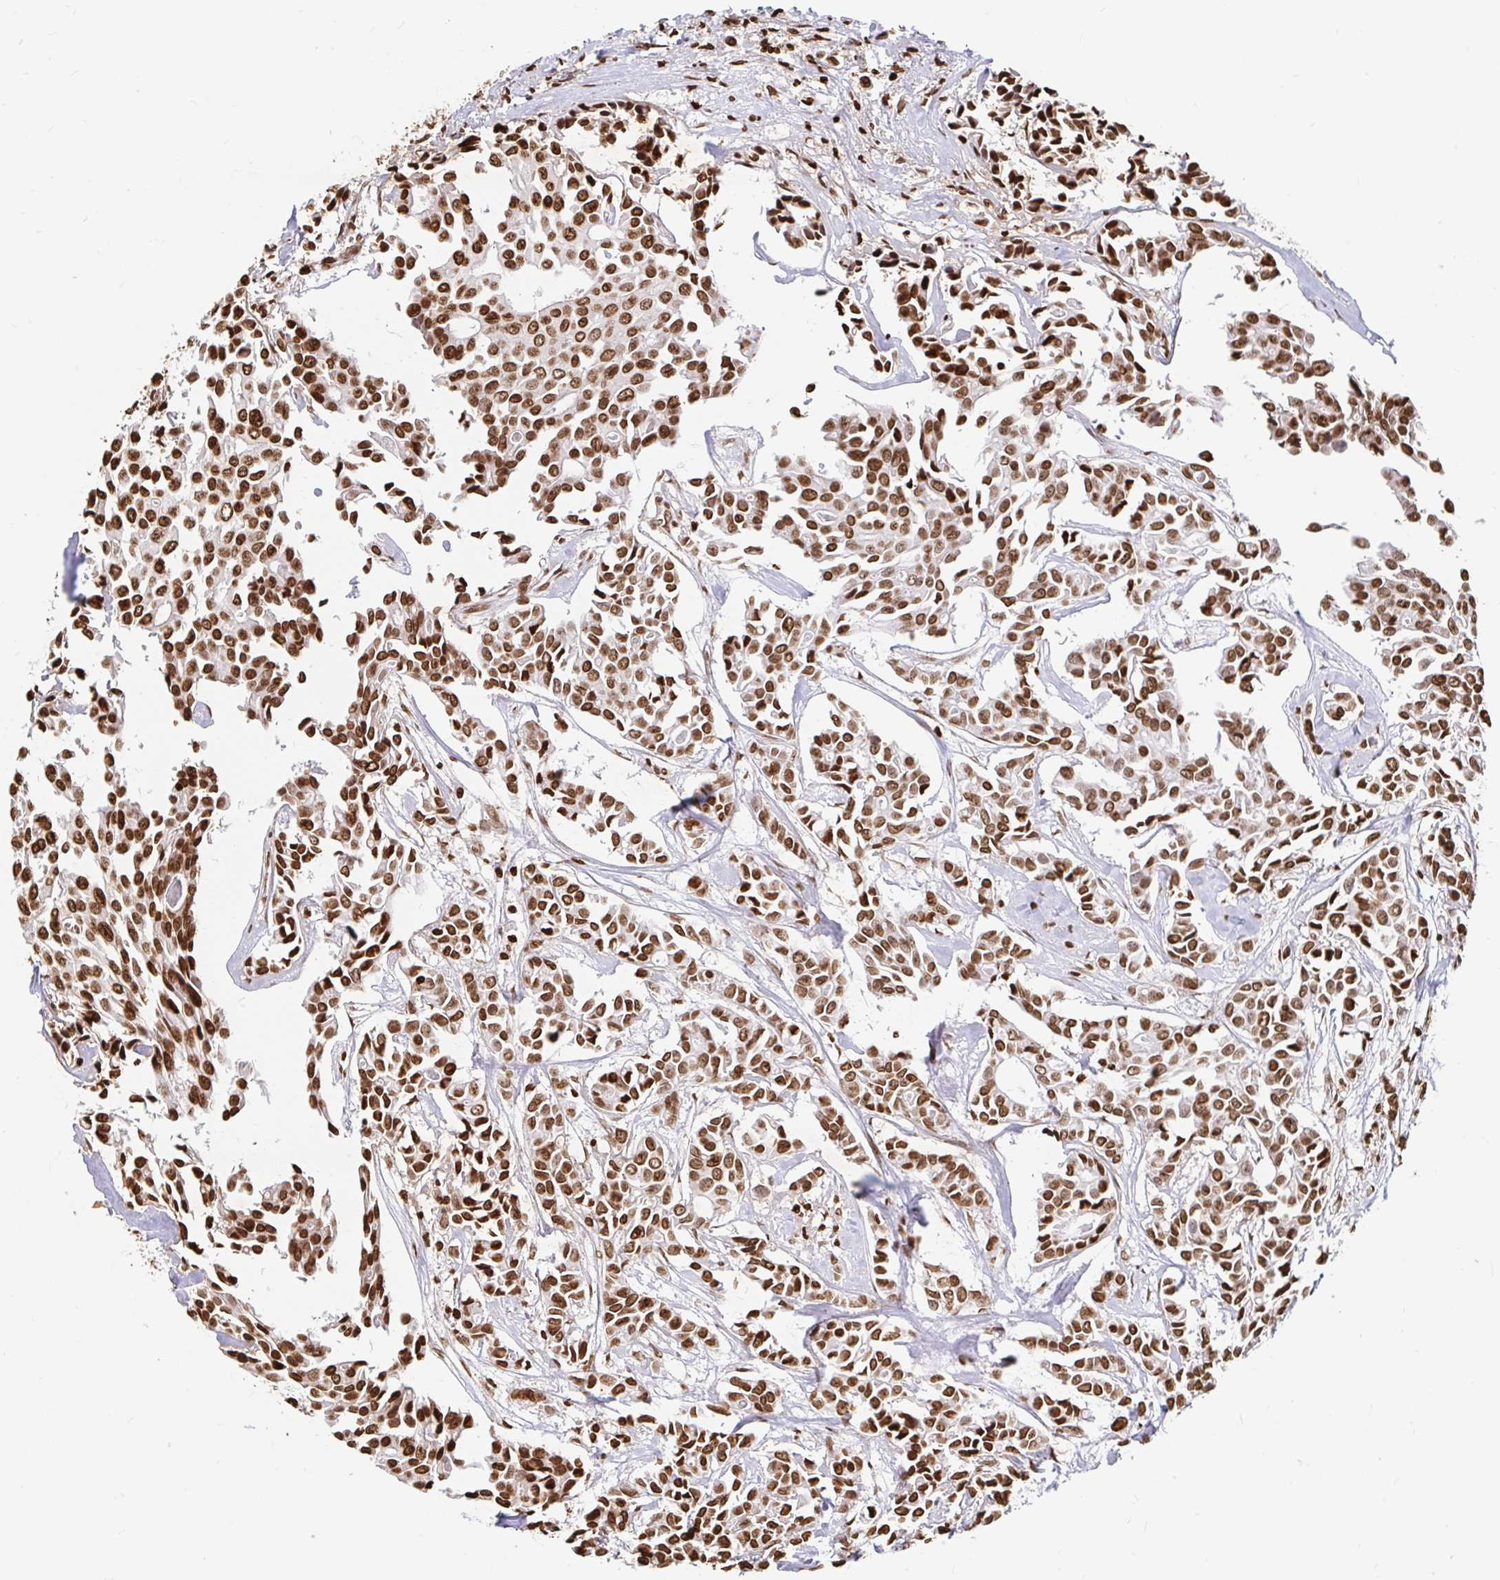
{"staining": {"intensity": "strong", "quantity": ">75%", "location": "nuclear"}, "tissue": "breast cancer", "cell_type": "Tumor cells", "image_type": "cancer", "snomed": [{"axis": "morphology", "description": "Duct carcinoma"}, {"axis": "topography", "description": "Breast"}], "caption": "Brown immunohistochemical staining in human breast intraductal carcinoma demonstrates strong nuclear positivity in about >75% of tumor cells.", "gene": "H2BC5", "patient": {"sex": "female", "age": 54}}